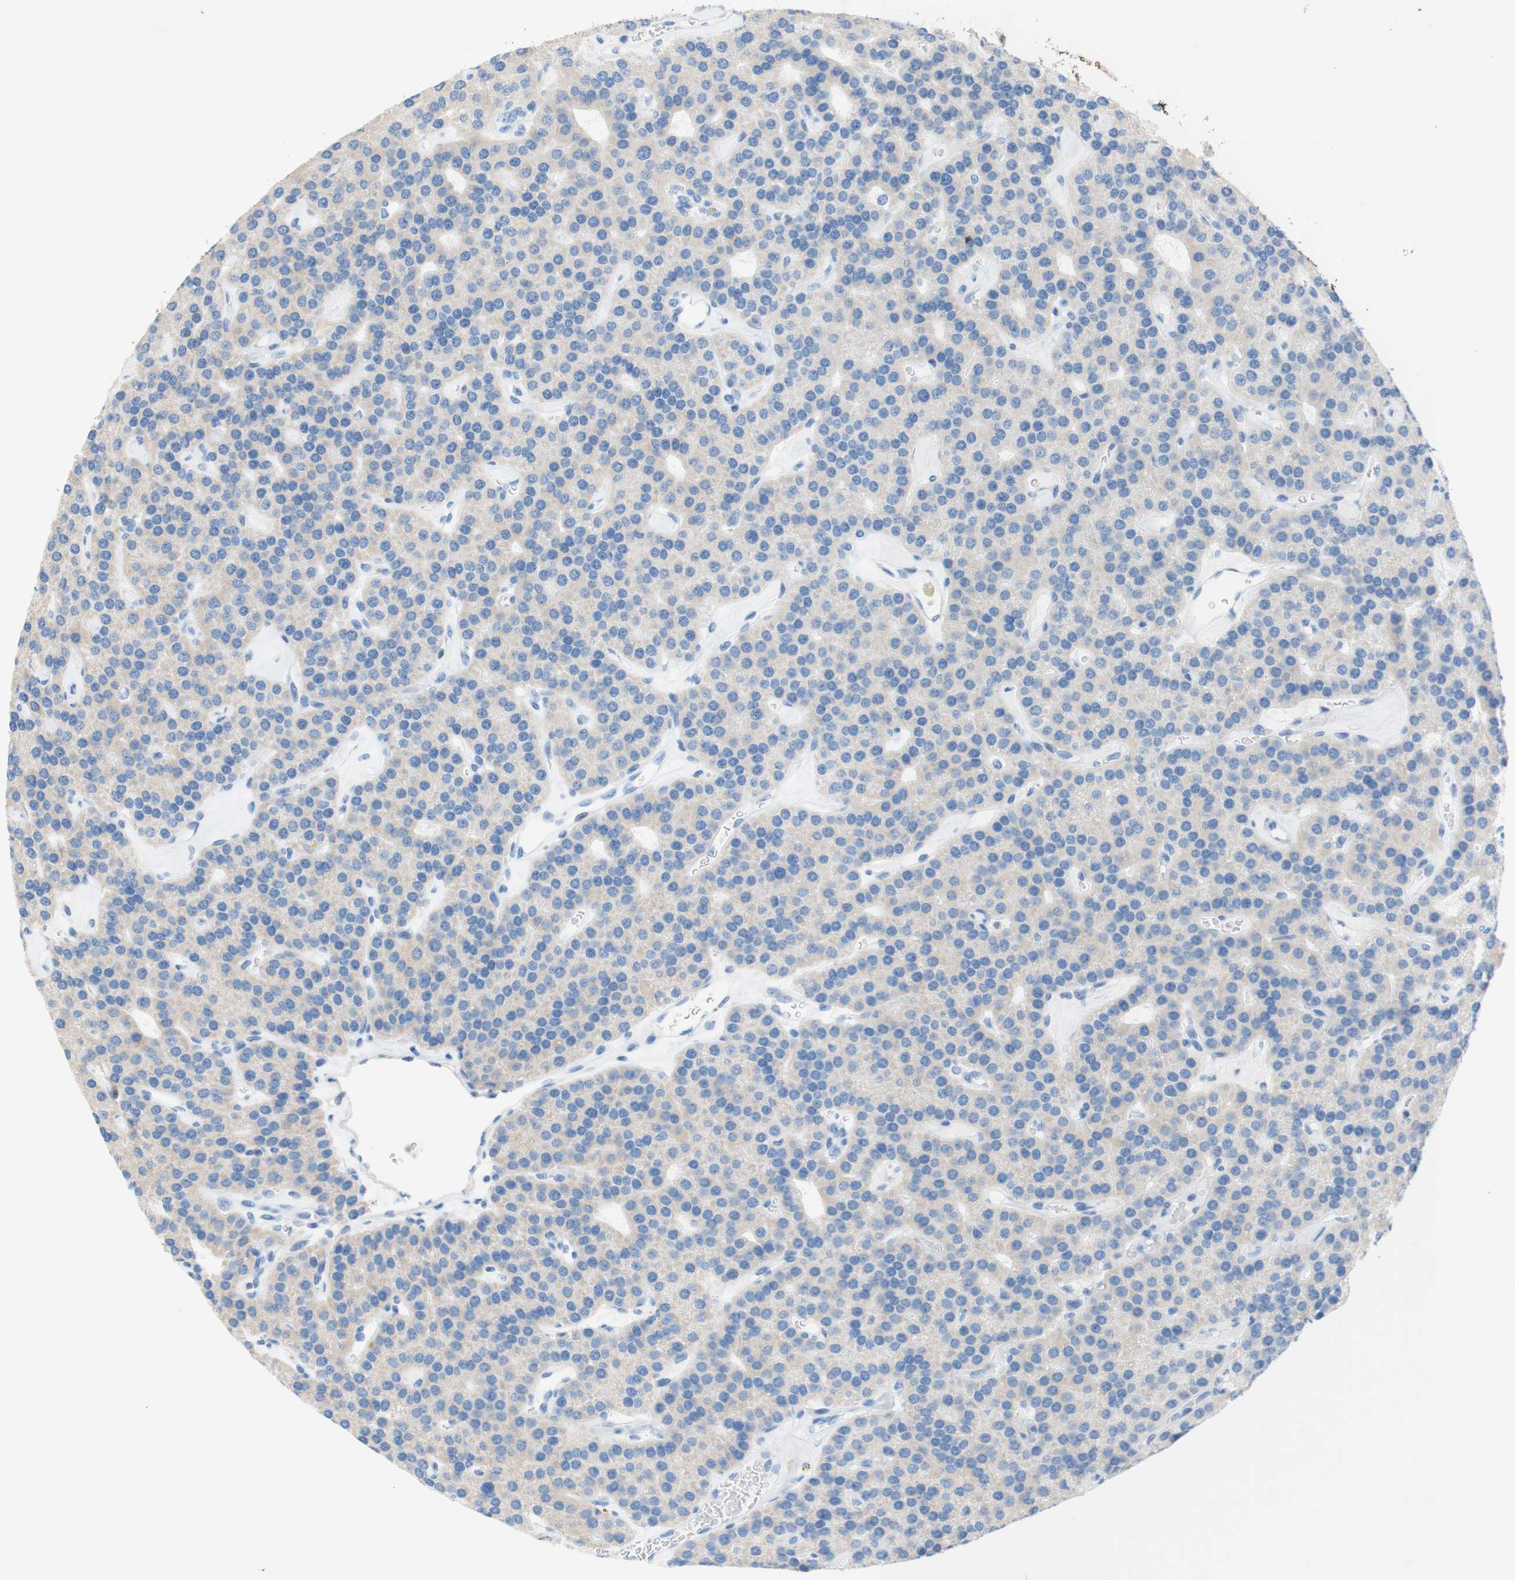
{"staining": {"intensity": "weak", "quantity": "25%-75%", "location": "cytoplasmic/membranous"}, "tissue": "parathyroid gland", "cell_type": "Glandular cells", "image_type": "normal", "snomed": [{"axis": "morphology", "description": "Normal tissue, NOS"}, {"axis": "morphology", "description": "Adenoma, NOS"}, {"axis": "topography", "description": "Parathyroid gland"}], "caption": "Immunohistochemical staining of unremarkable human parathyroid gland shows weak cytoplasmic/membranous protein staining in about 25%-75% of glandular cells.", "gene": "CEACAM1", "patient": {"sex": "female", "age": 86}}